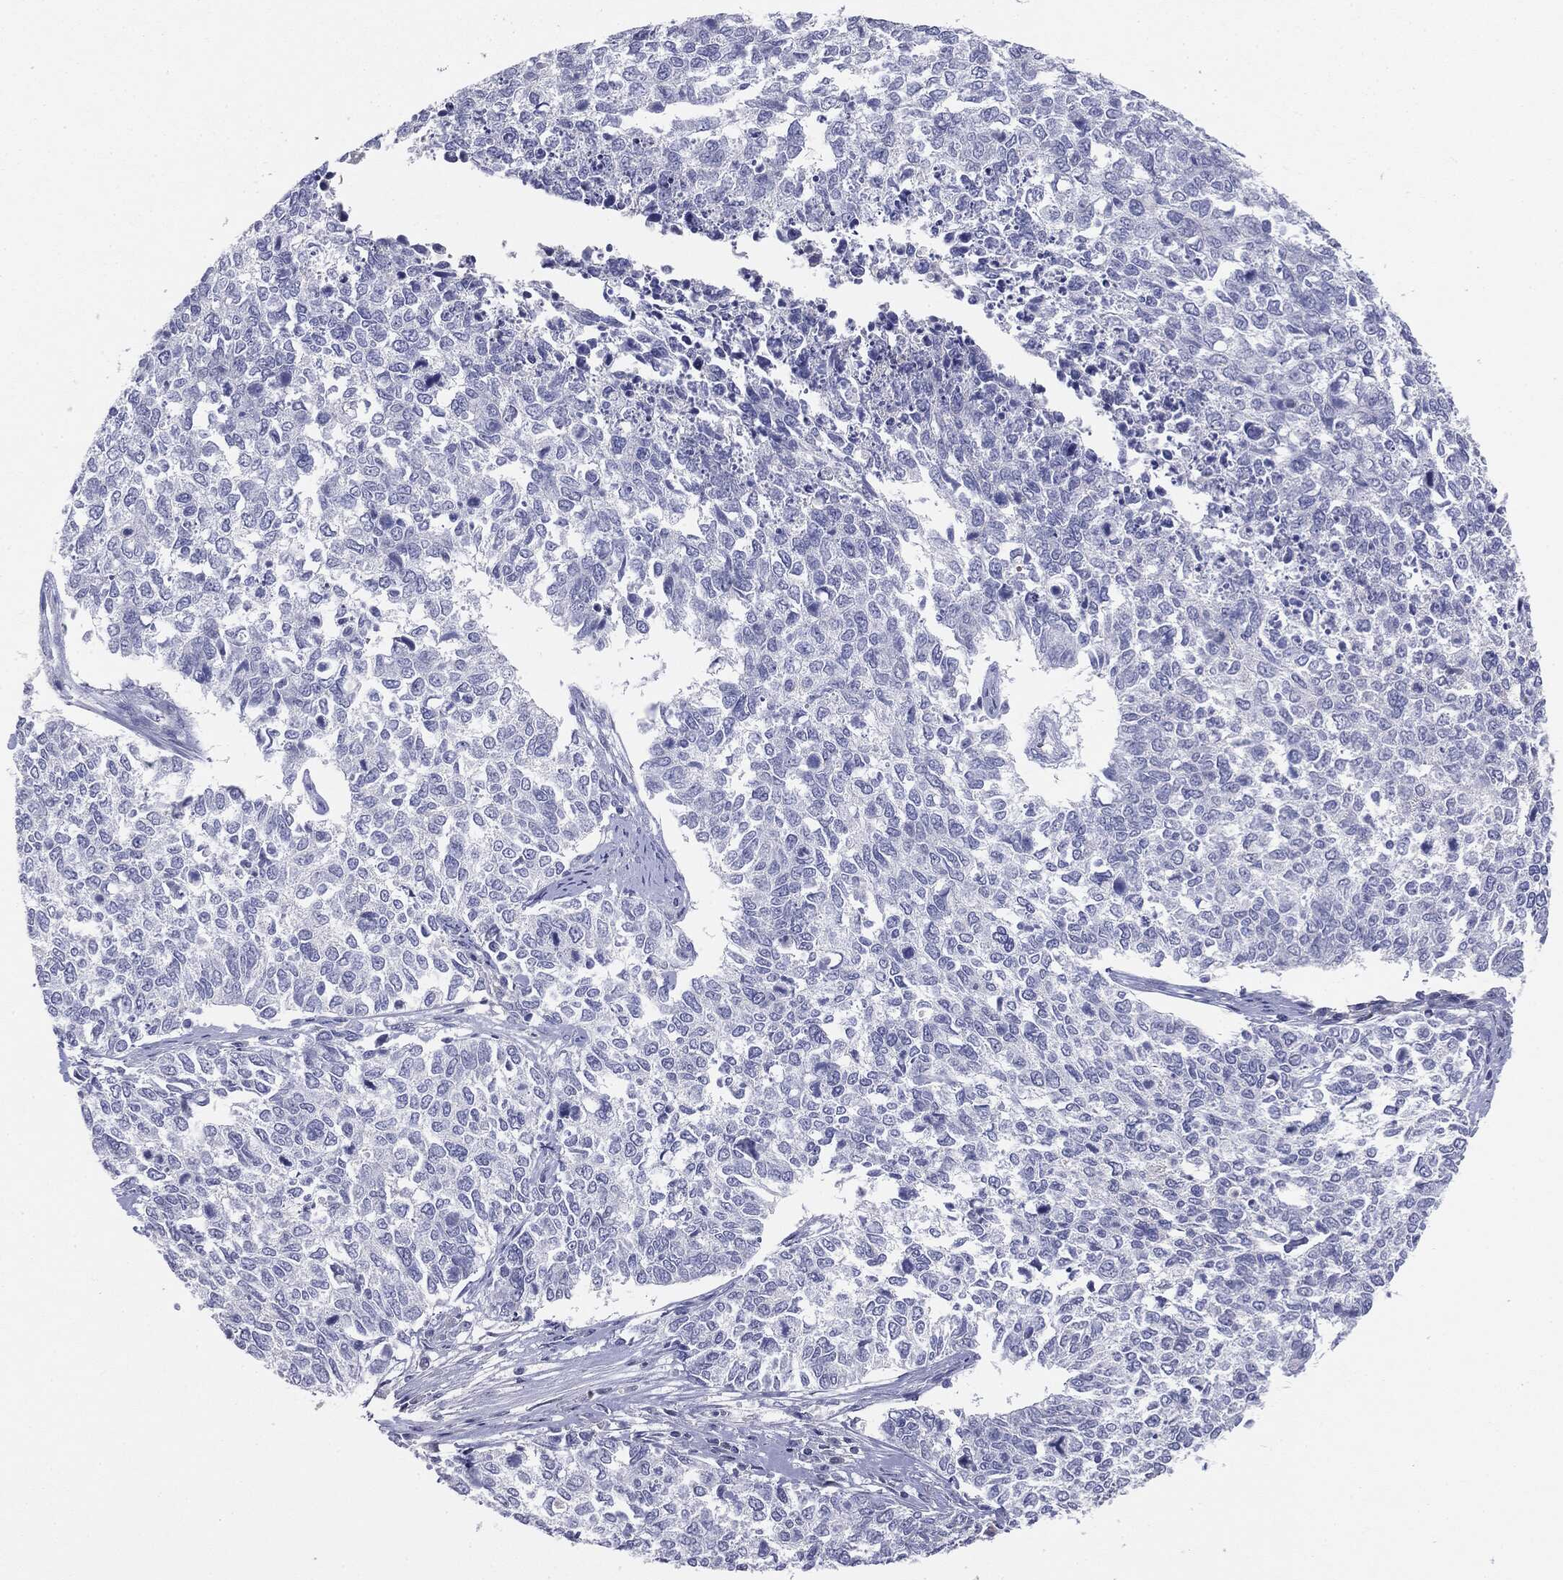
{"staining": {"intensity": "negative", "quantity": "none", "location": "none"}, "tissue": "cervical cancer", "cell_type": "Tumor cells", "image_type": "cancer", "snomed": [{"axis": "morphology", "description": "Adenocarcinoma, NOS"}, {"axis": "topography", "description": "Cervix"}], "caption": "DAB (3,3'-diaminobenzidine) immunohistochemical staining of human cervical cancer exhibits no significant expression in tumor cells. (Brightfield microscopy of DAB immunohistochemistry (IHC) at high magnification).", "gene": "SERPINB4", "patient": {"sex": "female", "age": 63}}